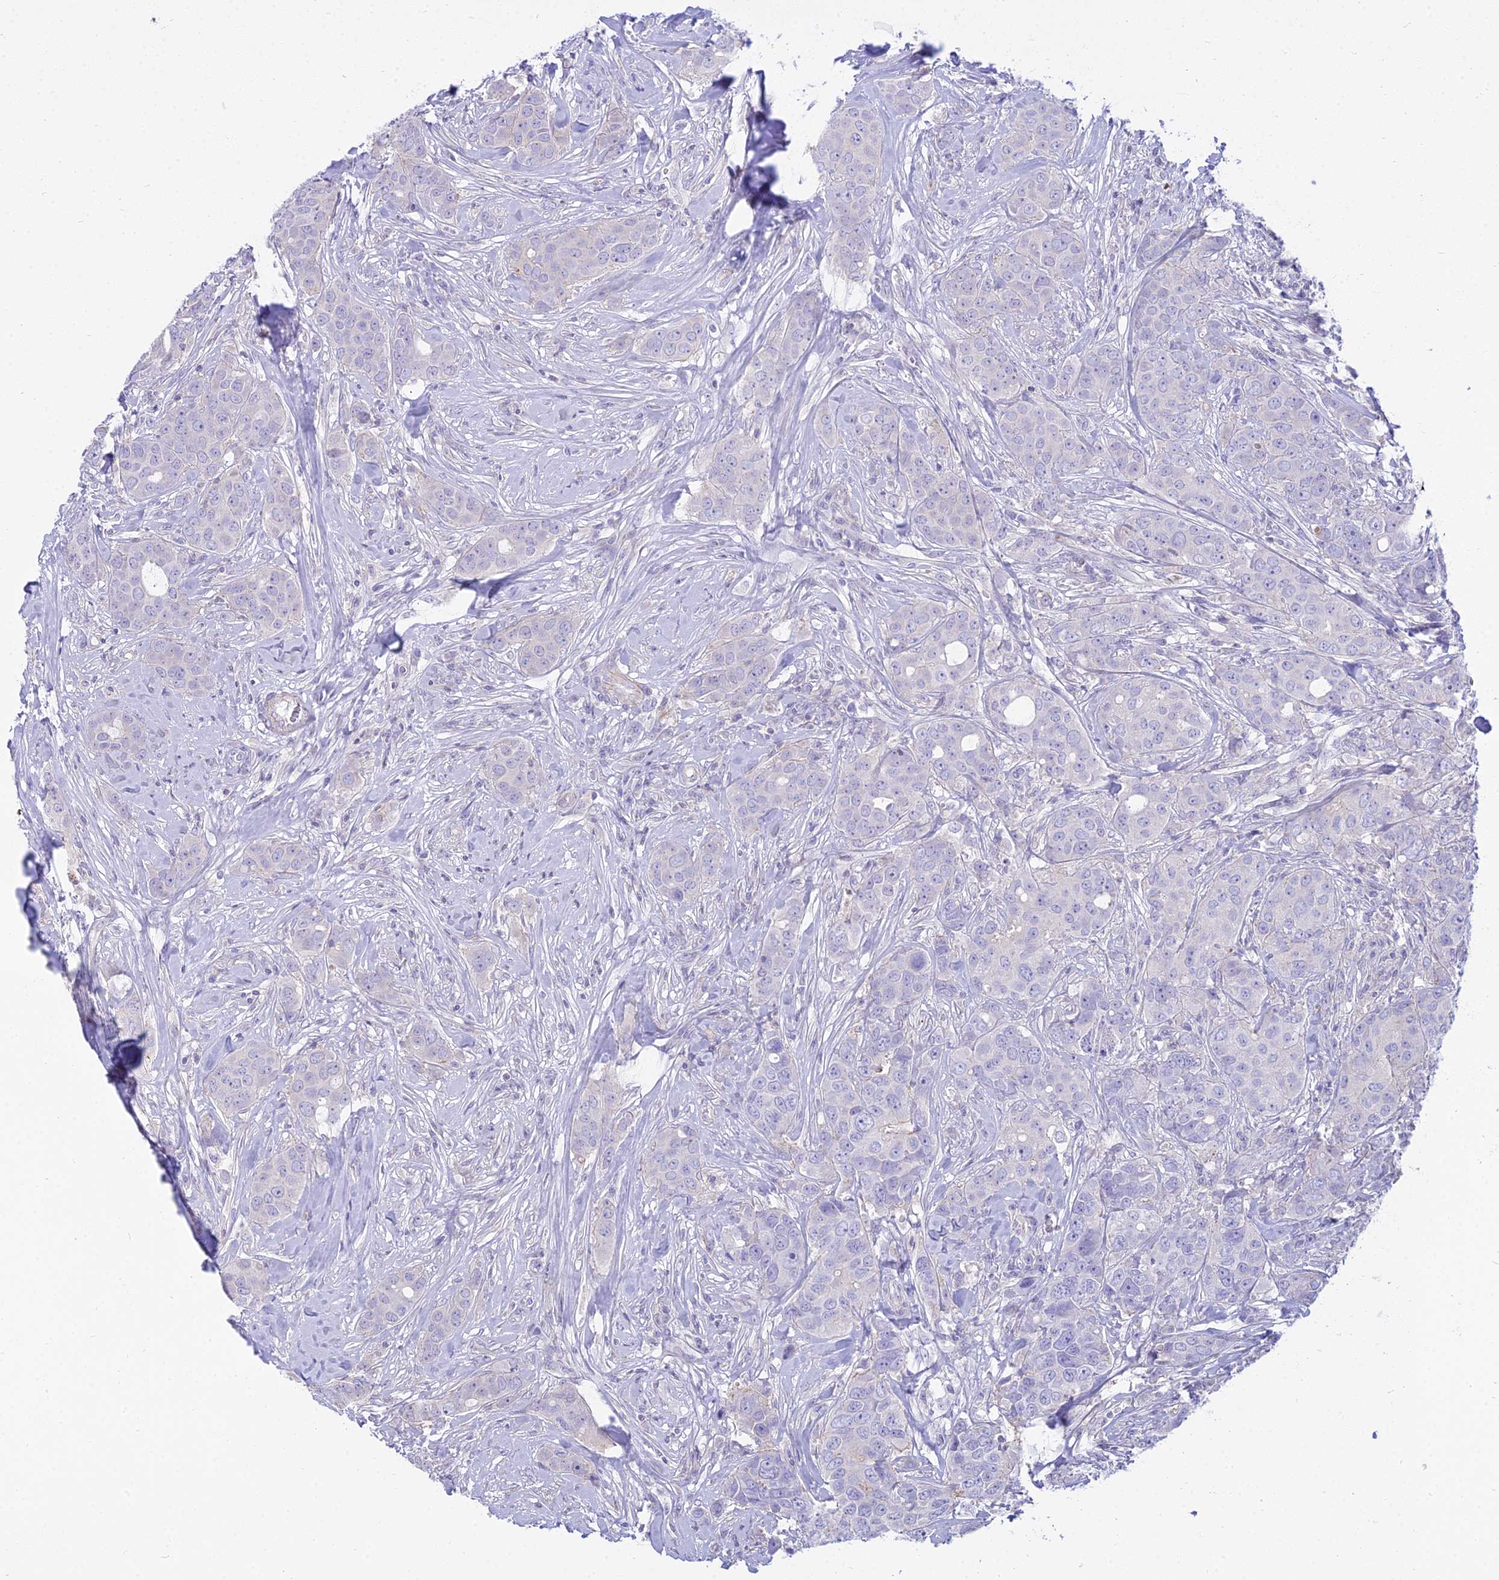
{"staining": {"intensity": "negative", "quantity": "none", "location": "none"}, "tissue": "breast cancer", "cell_type": "Tumor cells", "image_type": "cancer", "snomed": [{"axis": "morphology", "description": "Duct carcinoma"}, {"axis": "topography", "description": "Breast"}], "caption": "Tumor cells show no significant protein staining in breast cancer.", "gene": "SMIM24", "patient": {"sex": "female", "age": 43}}